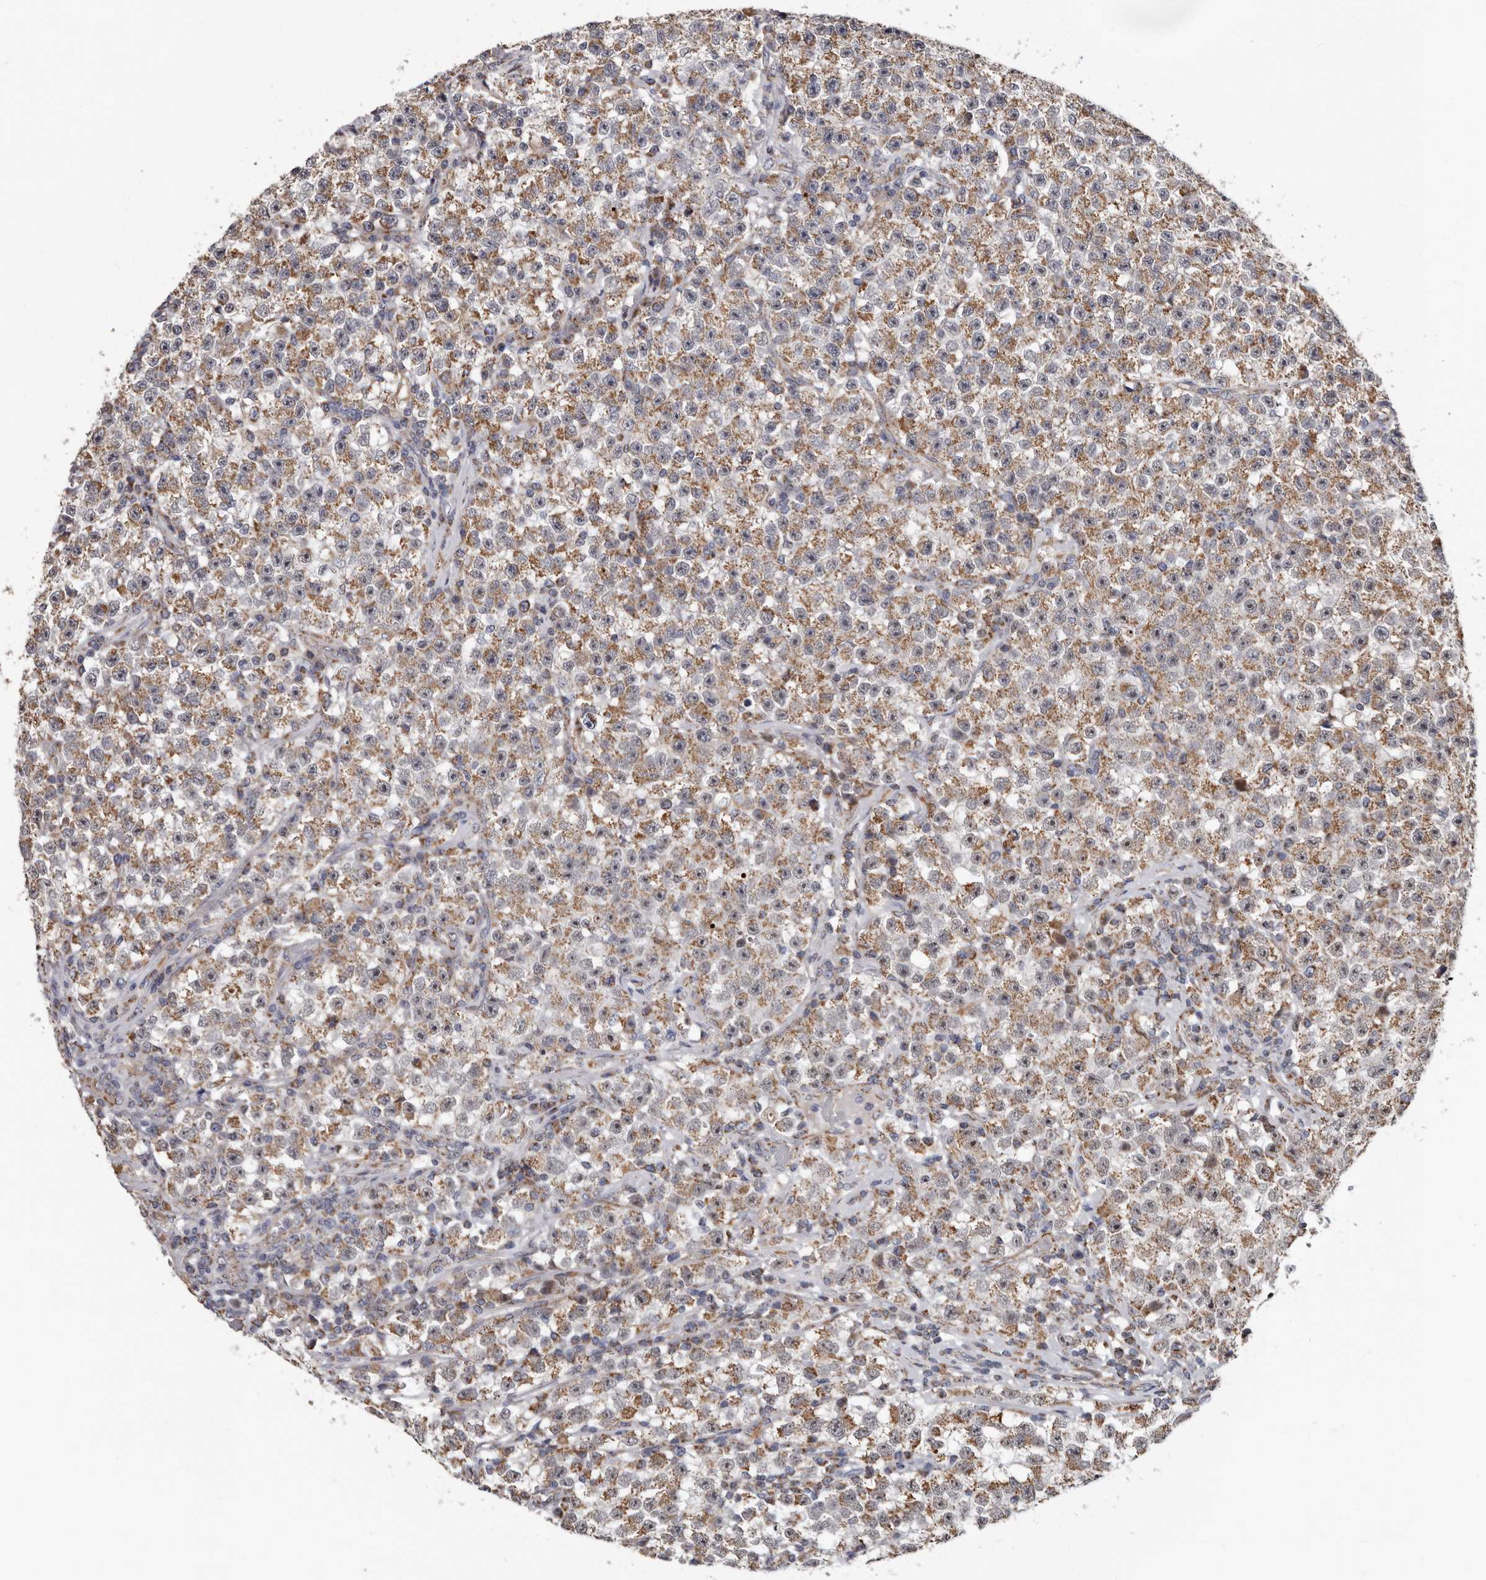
{"staining": {"intensity": "moderate", "quantity": ">75%", "location": "cytoplasmic/membranous"}, "tissue": "testis cancer", "cell_type": "Tumor cells", "image_type": "cancer", "snomed": [{"axis": "morphology", "description": "Seminoma, NOS"}, {"axis": "topography", "description": "Testis"}], "caption": "The histopathology image displays staining of seminoma (testis), revealing moderate cytoplasmic/membranous protein staining (brown color) within tumor cells. The staining is performed using DAB brown chromogen to label protein expression. The nuclei are counter-stained blue using hematoxylin.", "gene": "MRPL18", "patient": {"sex": "male", "age": 22}}